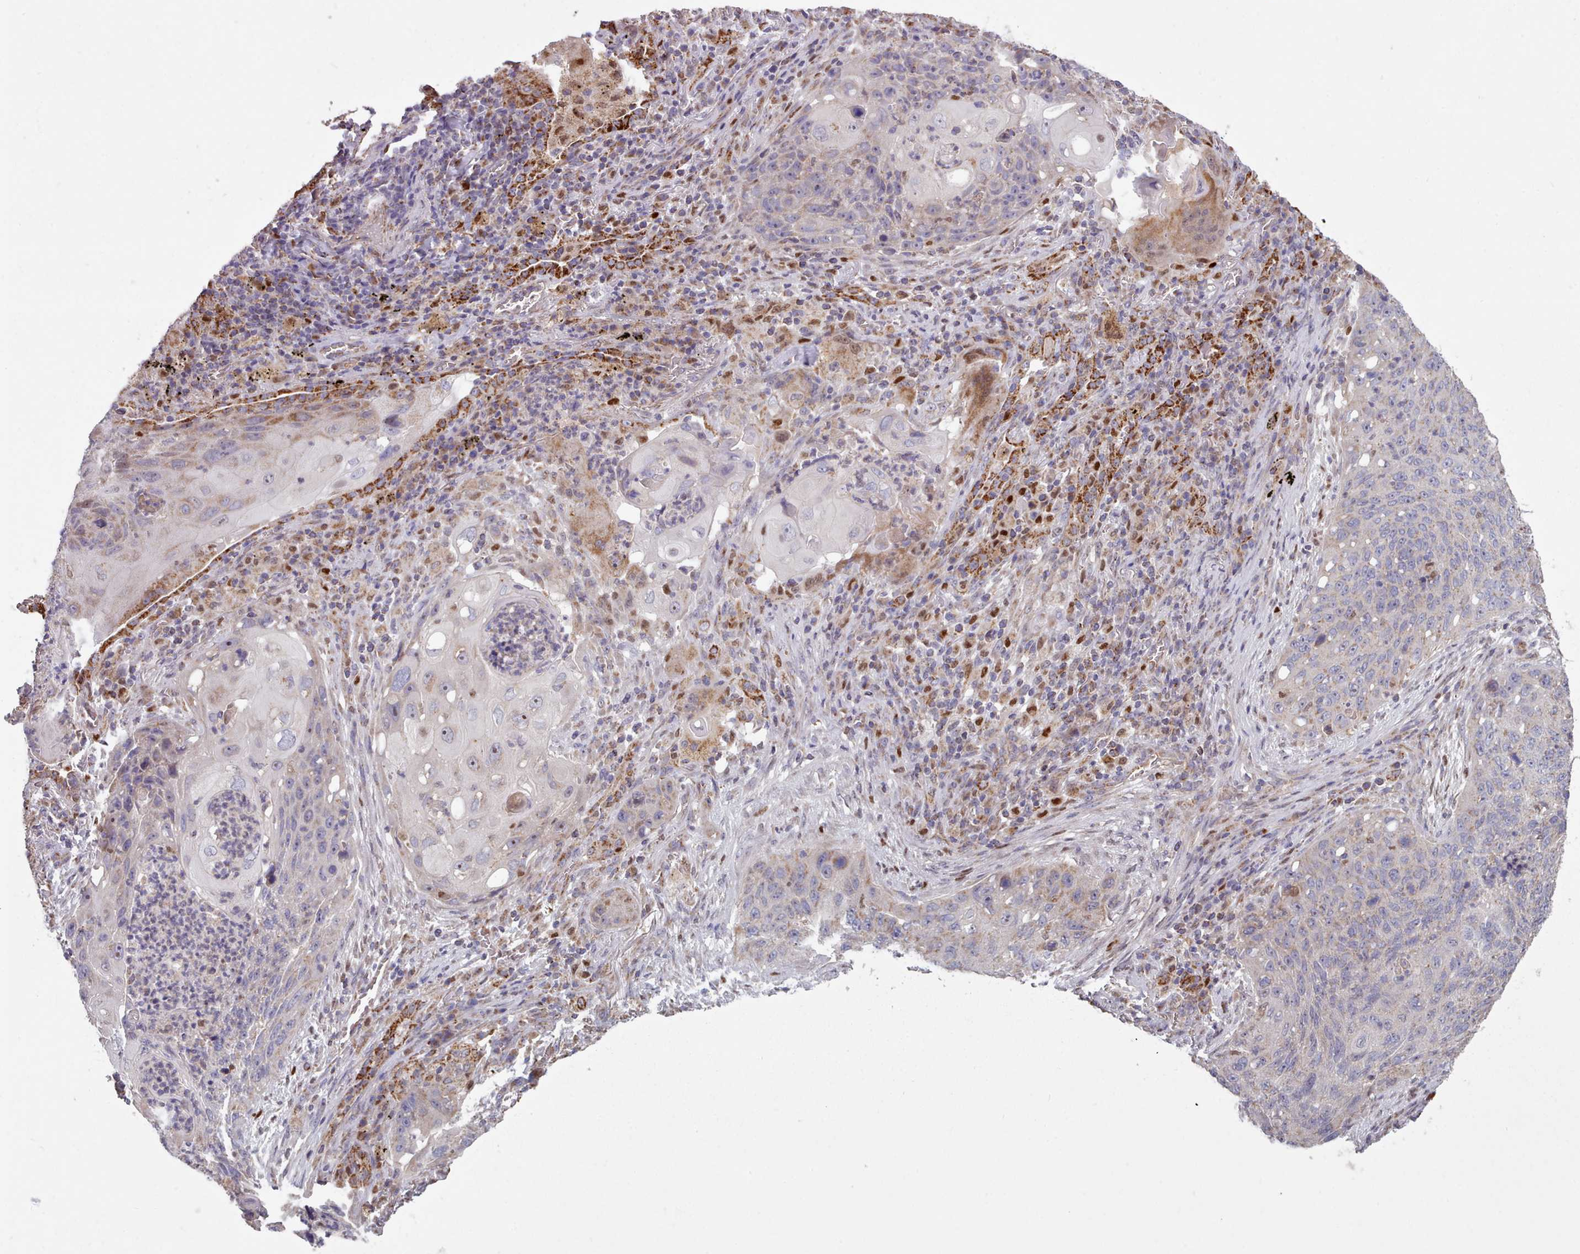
{"staining": {"intensity": "moderate", "quantity": "<25%", "location": "cytoplasmic/membranous"}, "tissue": "lung cancer", "cell_type": "Tumor cells", "image_type": "cancer", "snomed": [{"axis": "morphology", "description": "Squamous cell carcinoma, NOS"}, {"axis": "topography", "description": "Lung"}], "caption": "An image of lung cancer (squamous cell carcinoma) stained for a protein displays moderate cytoplasmic/membranous brown staining in tumor cells.", "gene": "HSDL2", "patient": {"sex": "female", "age": 63}}